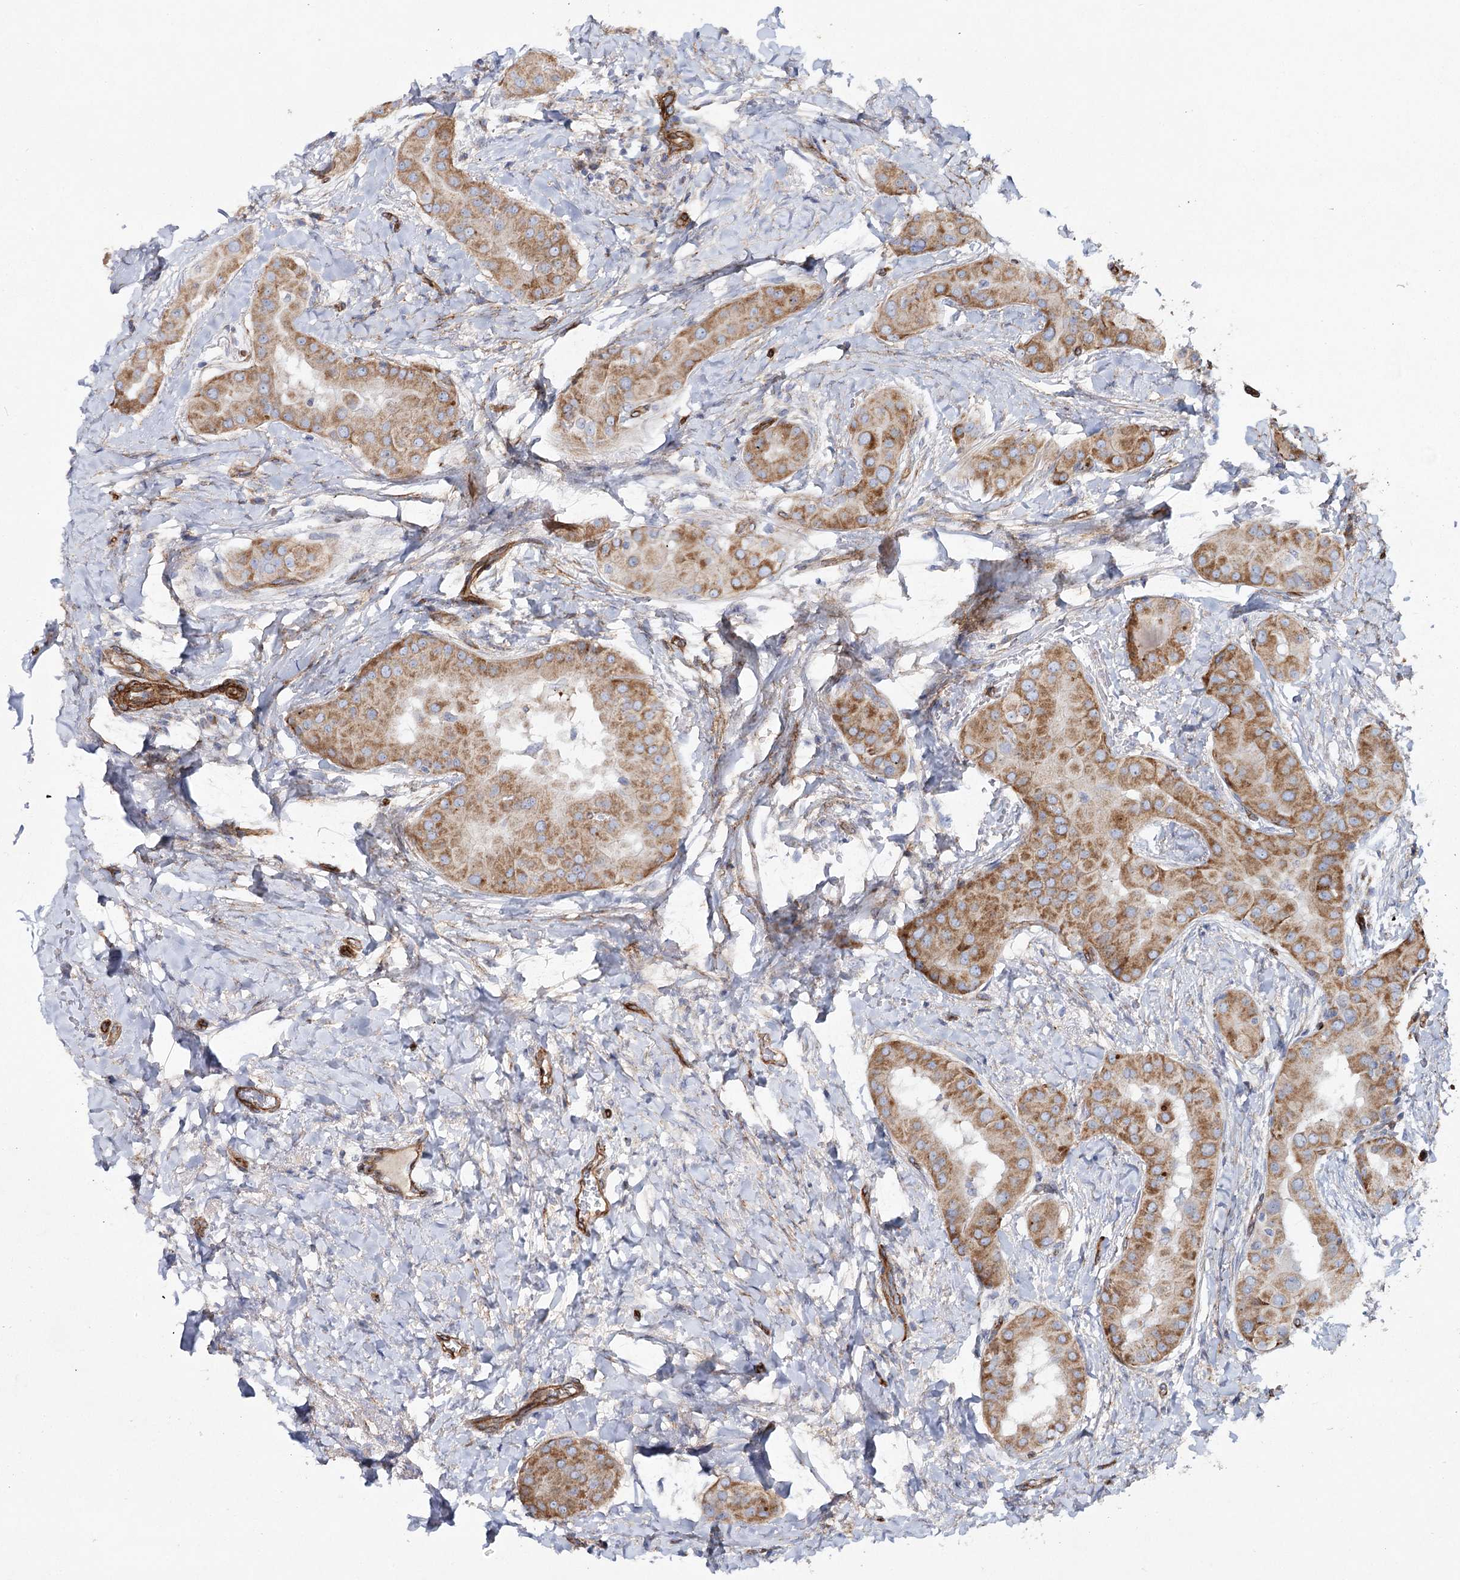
{"staining": {"intensity": "moderate", "quantity": ">75%", "location": "cytoplasmic/membranous"}, "tissue": "thyroid cancer", "cell_type": "Tumor cells", "image_type": "cancer", "snomed": [{"axis": "morphology", "description": "Papillary adenocarcinoma, NOS"}, {"axis": "topography", "description": "Thyroid gland"}], "caption": "An image of human thyroid cancer (papillary adenocarcinoma) stained for a protein displays moderate cytoplasmic/membranous brown staining in tumor cells.", "gene": "TMEM164", "patient": {"sex": "male", "age": 33}}